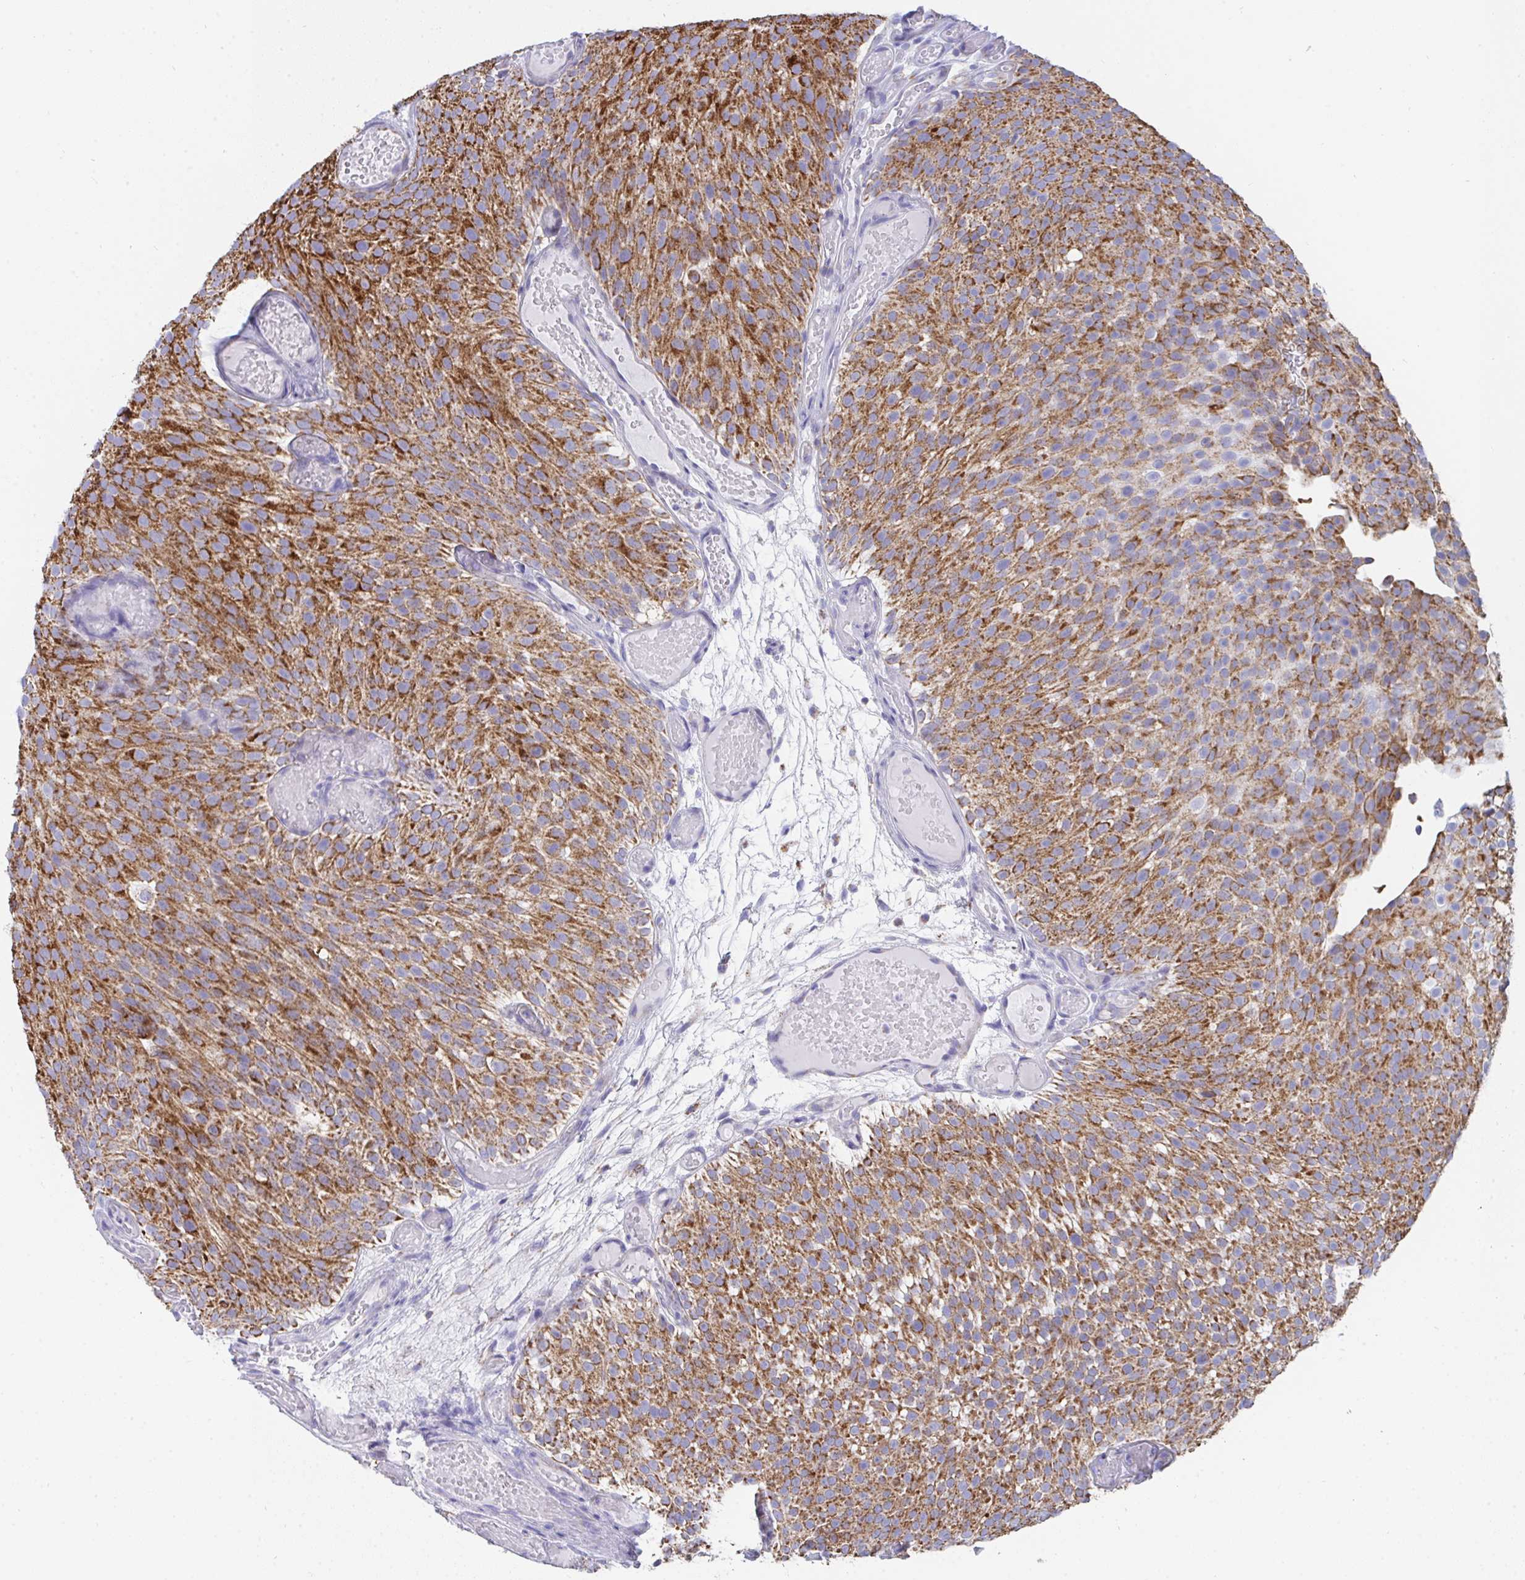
{"staining": {"intensity": "strong", "quantity": ">75%", "location": "cytoplasmic/membranous"}, "tissue": "urothelial cancer", "cell_type": "Tumor cells", "image_type": "cancer", "snomed": [{"axis": "morphology", "description": "Urothelial carcinoma, Low grade"}, {"axis": "topography", "description": "Urinary bladder"}], "caption": "Urothelial carcinoma (low-grade) was stained to show a protein in brown. There is high levels of strong cytoplasmic/membranous positivity in approximately >75% of tumor cells.", "gene": "AIFM1", "patient": {"sex": "male", "age": 78}}